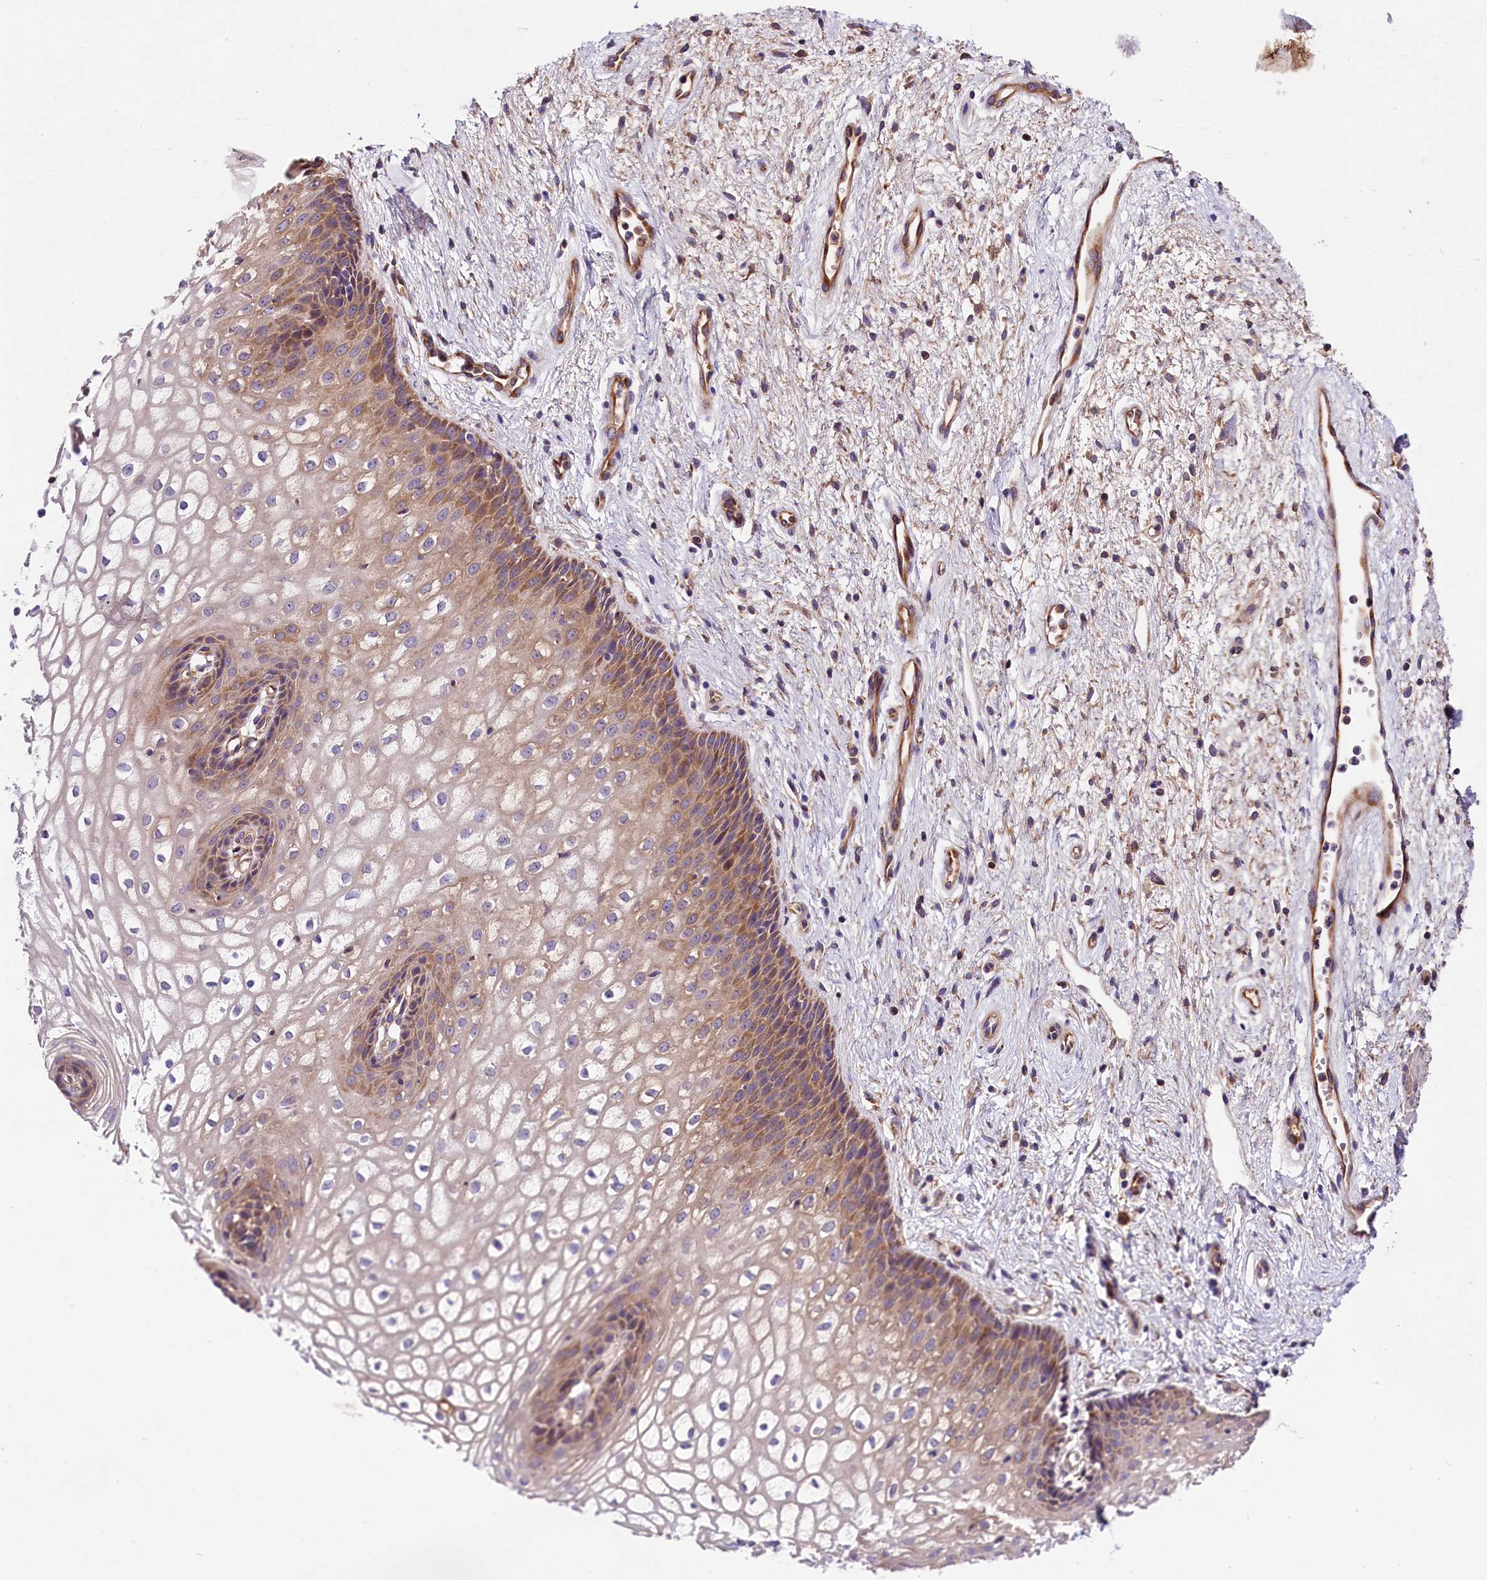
{"staining": {"intensity": "weak", "quantity": "25%-75%", "location": "cytoplasmic/membranous"}, "tissue": "vagina", "cell_type": "Squamous epithelial cells", "image_type": "normal", "snomed": [{"axis": "morphology", "description": "Normal tissue, NOS"}, {"axis": "topography", "description": "Vagina"}], "caption": "Protein staining exhibits weak cytoplasmic/membranous staining in approximately 25%-75% of squamous epithelial cells in normal vagina. Nuclei are stained in blue.", "gene": "SPG11", "patient": {"sex": "female", "age": 34}}